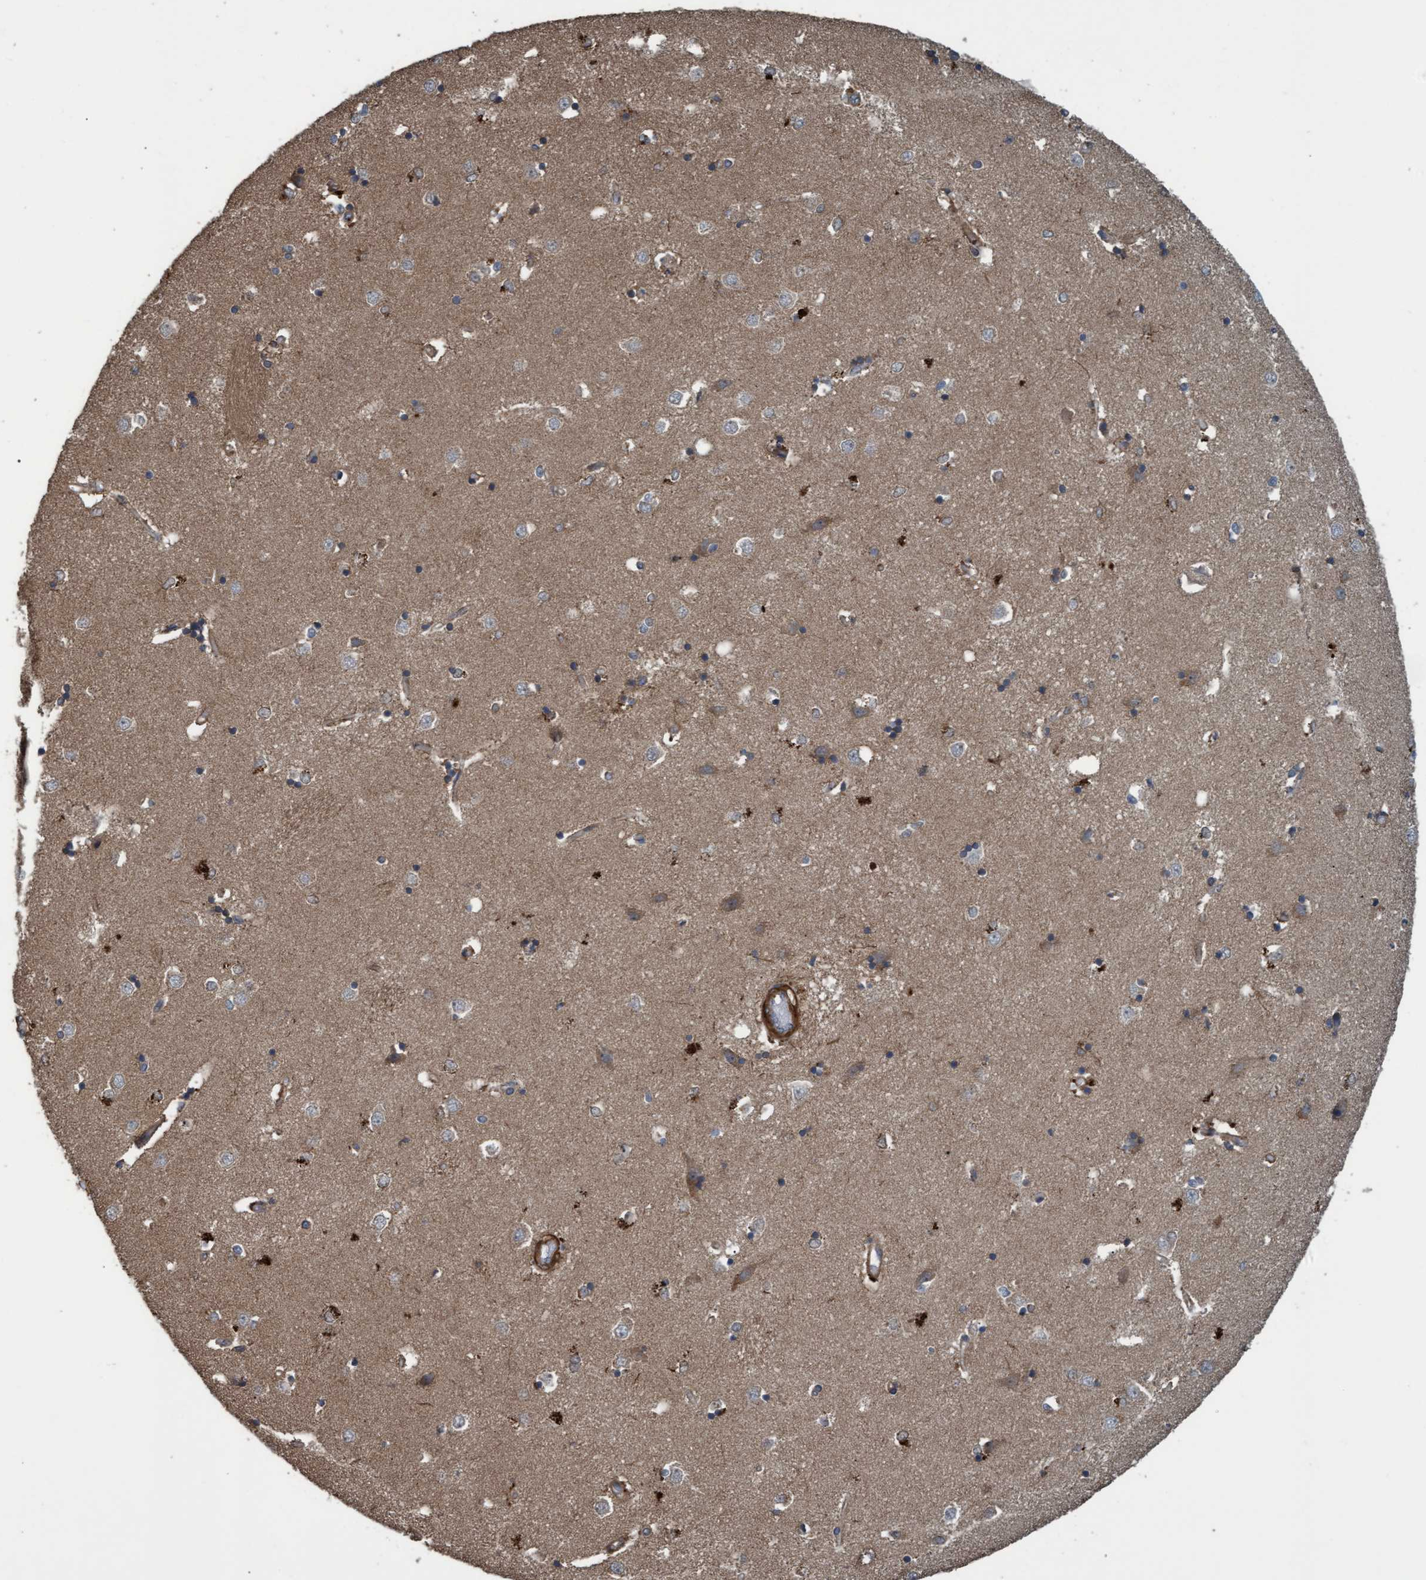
{"staining": {"intensity": "strong", "quantity": "<25%", "location": "cytoplasmic/membranous"}, "tissue": "caudate", "cell_type": "Glial cells", "image_type": "normal", "snomed": [{"axis": "morphology", "description": "Normal tissue, NOS"}, {"axis": "topography", "description": "Lateral ventricle wall"}], "caption": "IHC (DAB (3,3'-diaminobenzidine)) staining of unremarkable human caudate reveals strong cytoplasmic/membranous protein positivity in approximately <25% of glial cells. Immunohistochemistry stains the protein of interest in brown and the nuclei are stained blue.", "gene": "GGT6", "patient": {"sex": "male", "age": 45}}